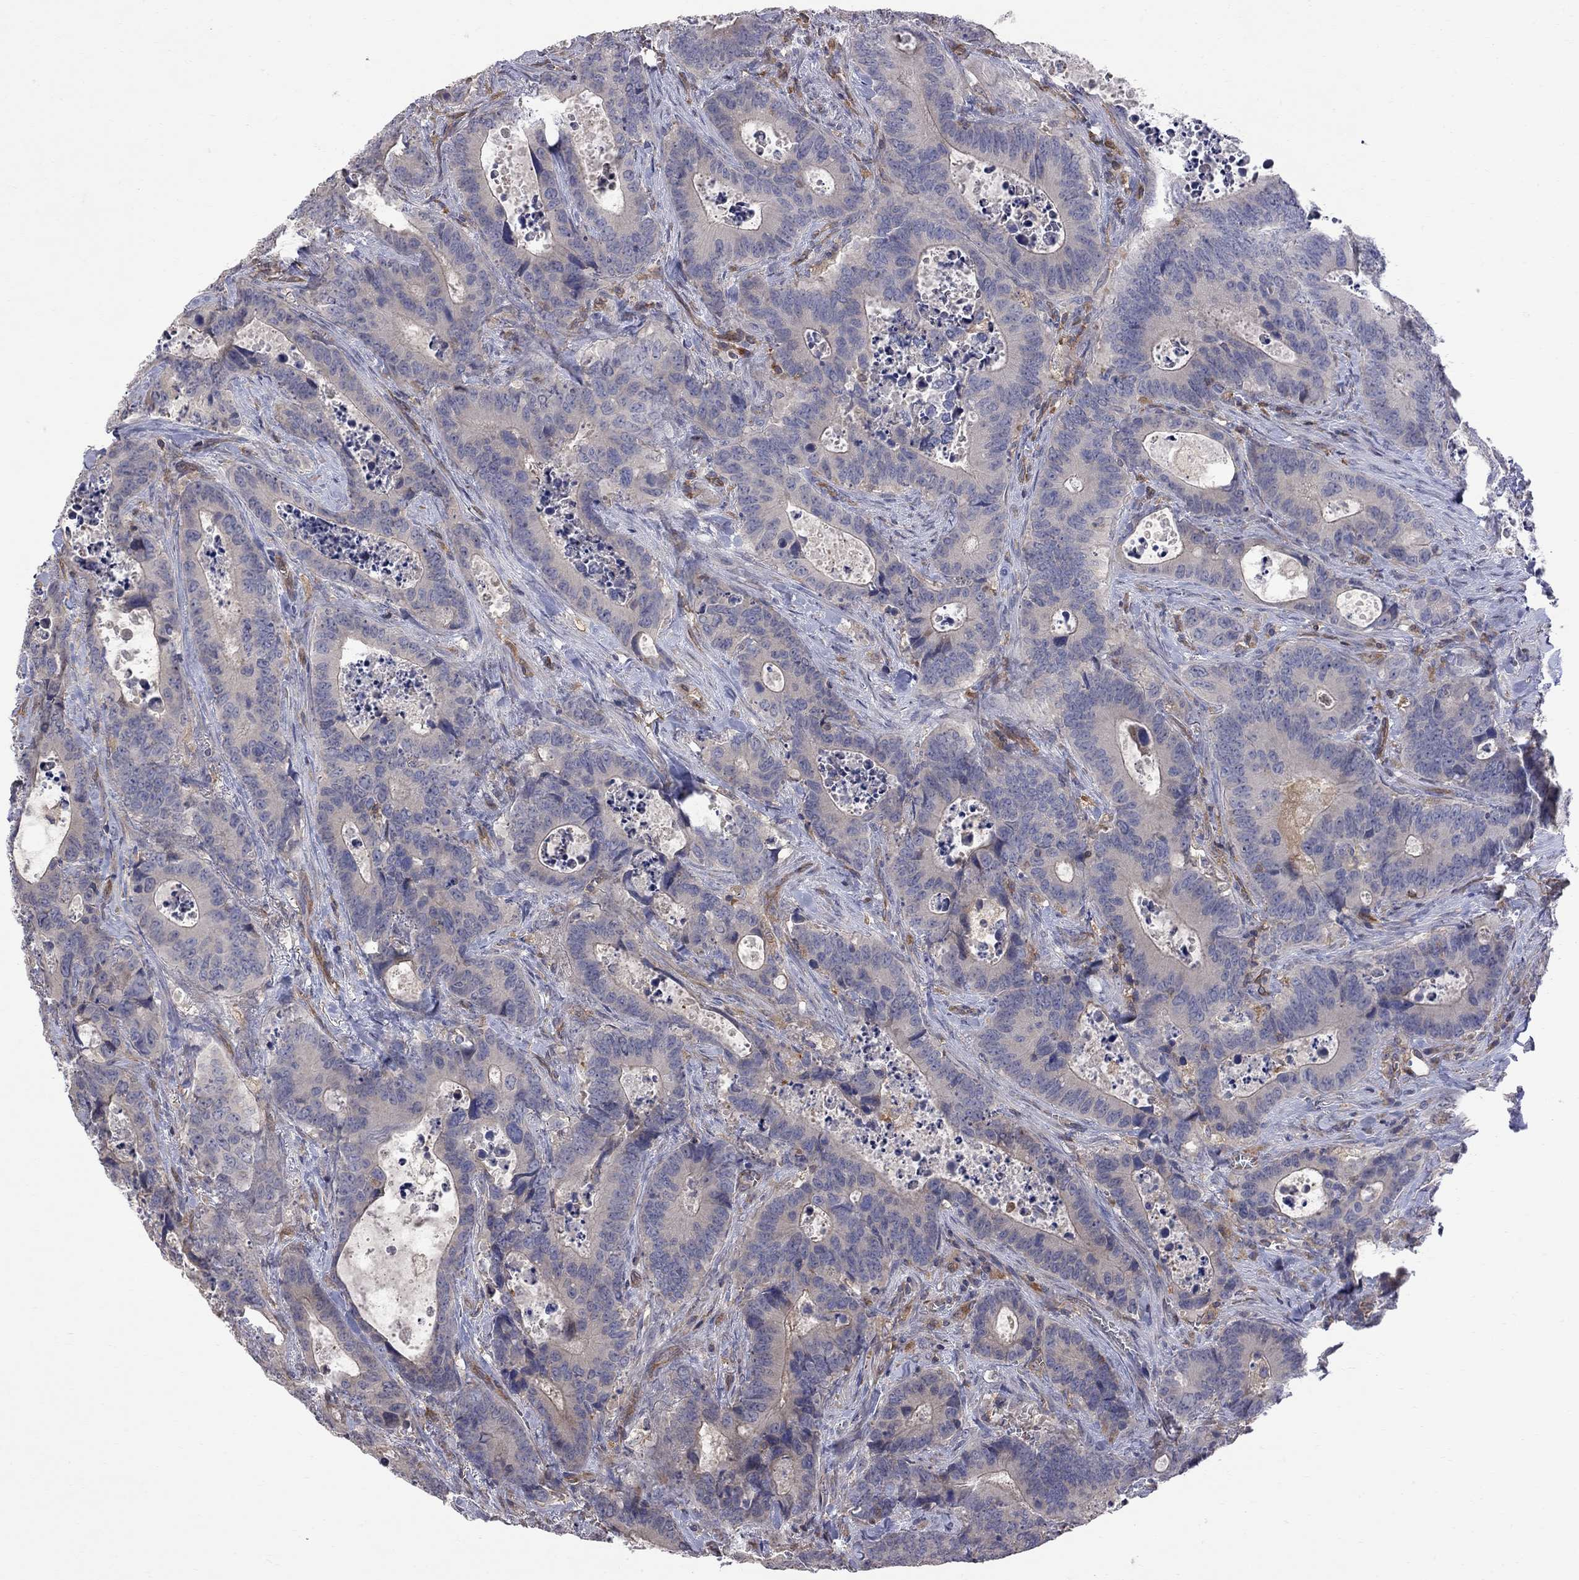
{"staining": {"intensity": "negative", "quantity": "none", "location": "none"}, "tissue": "colorectal cancer", "cell_type": "Tumor cells", "image_type": "cancer", "snomed": [{"axis": "morphology", "description": "Adenocarcinoma, NOS"}, {"axis": "topography", "description": "Colon"}], "caption": "IHC image of neoplastic tissue: colorectal cancer (adenocarcinoma) stained with DAB (3,3'-diaminobenzidine) exhibits no significant protein expression in tumor cells.", "gene": "ABI3", "patient": {"sex": "female", "age": 82}}